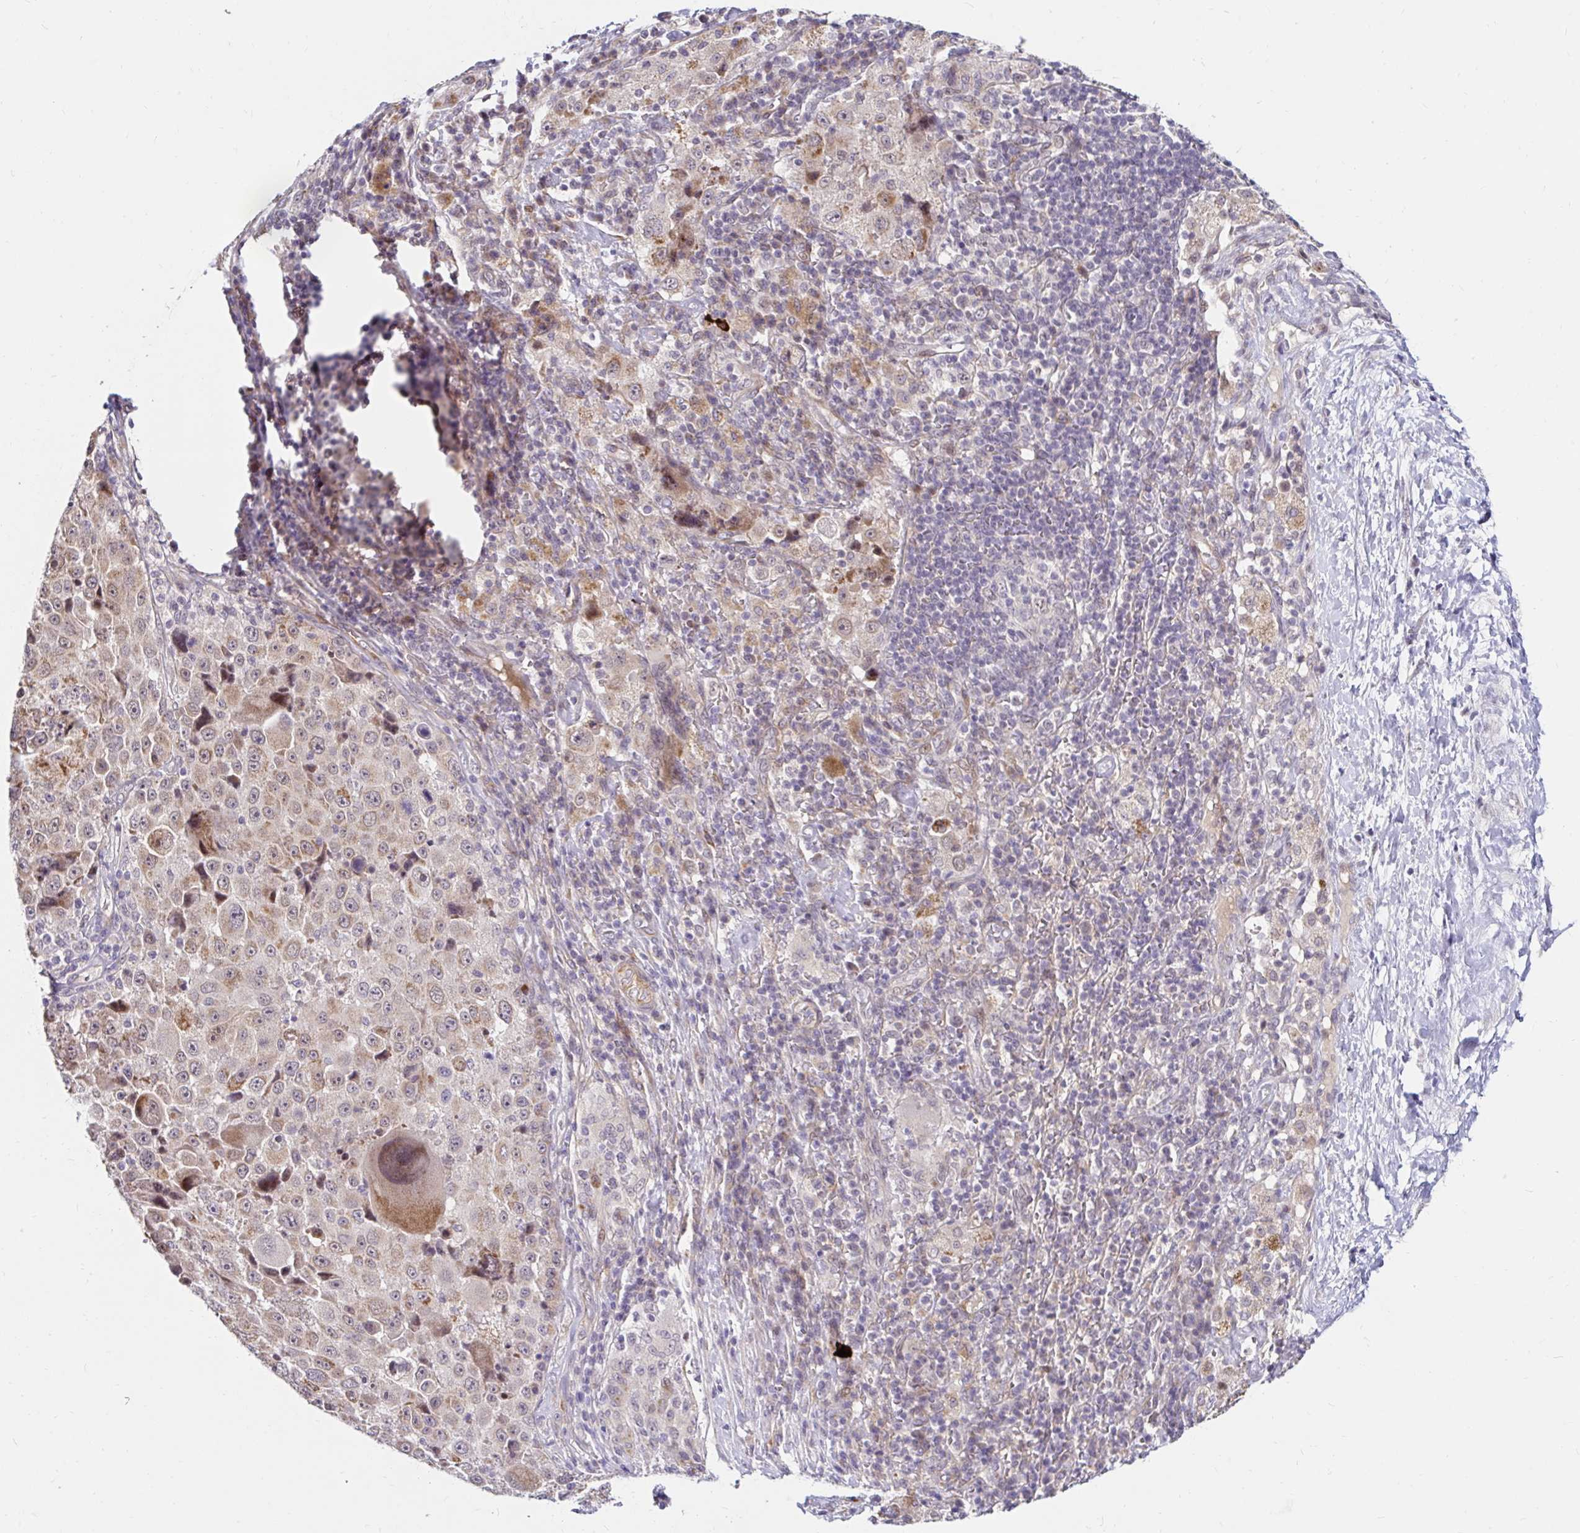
{"staining": {"intensity": "weak", "quantity": "25%-75%", "location": "cytoplasmic/membranous,nuclear"}, "tissue": "melanoma", "cell_type": "Tumor cells", "image_type": "cancer", "snomed": [{"axis": "morphology", "description": "Malignant melanoma, Metastatic site"}, {"axis": "topography", "description": "Lymph node"}], "caption": "The micrograph shows a brown stain indicating the presence of a protein in the cytoplasmic/membranous and nuclear of tumor cells in malignant melanoma (metastatic site). The staining is performed using DAB (3,3'-diaminobenzidine) brown chromogen to label protein expression. The nuclei are counter-stained blue using hematoxylin.", "gene": "GUCY1A1", "patient": {"sex": "male", "age": 62}}